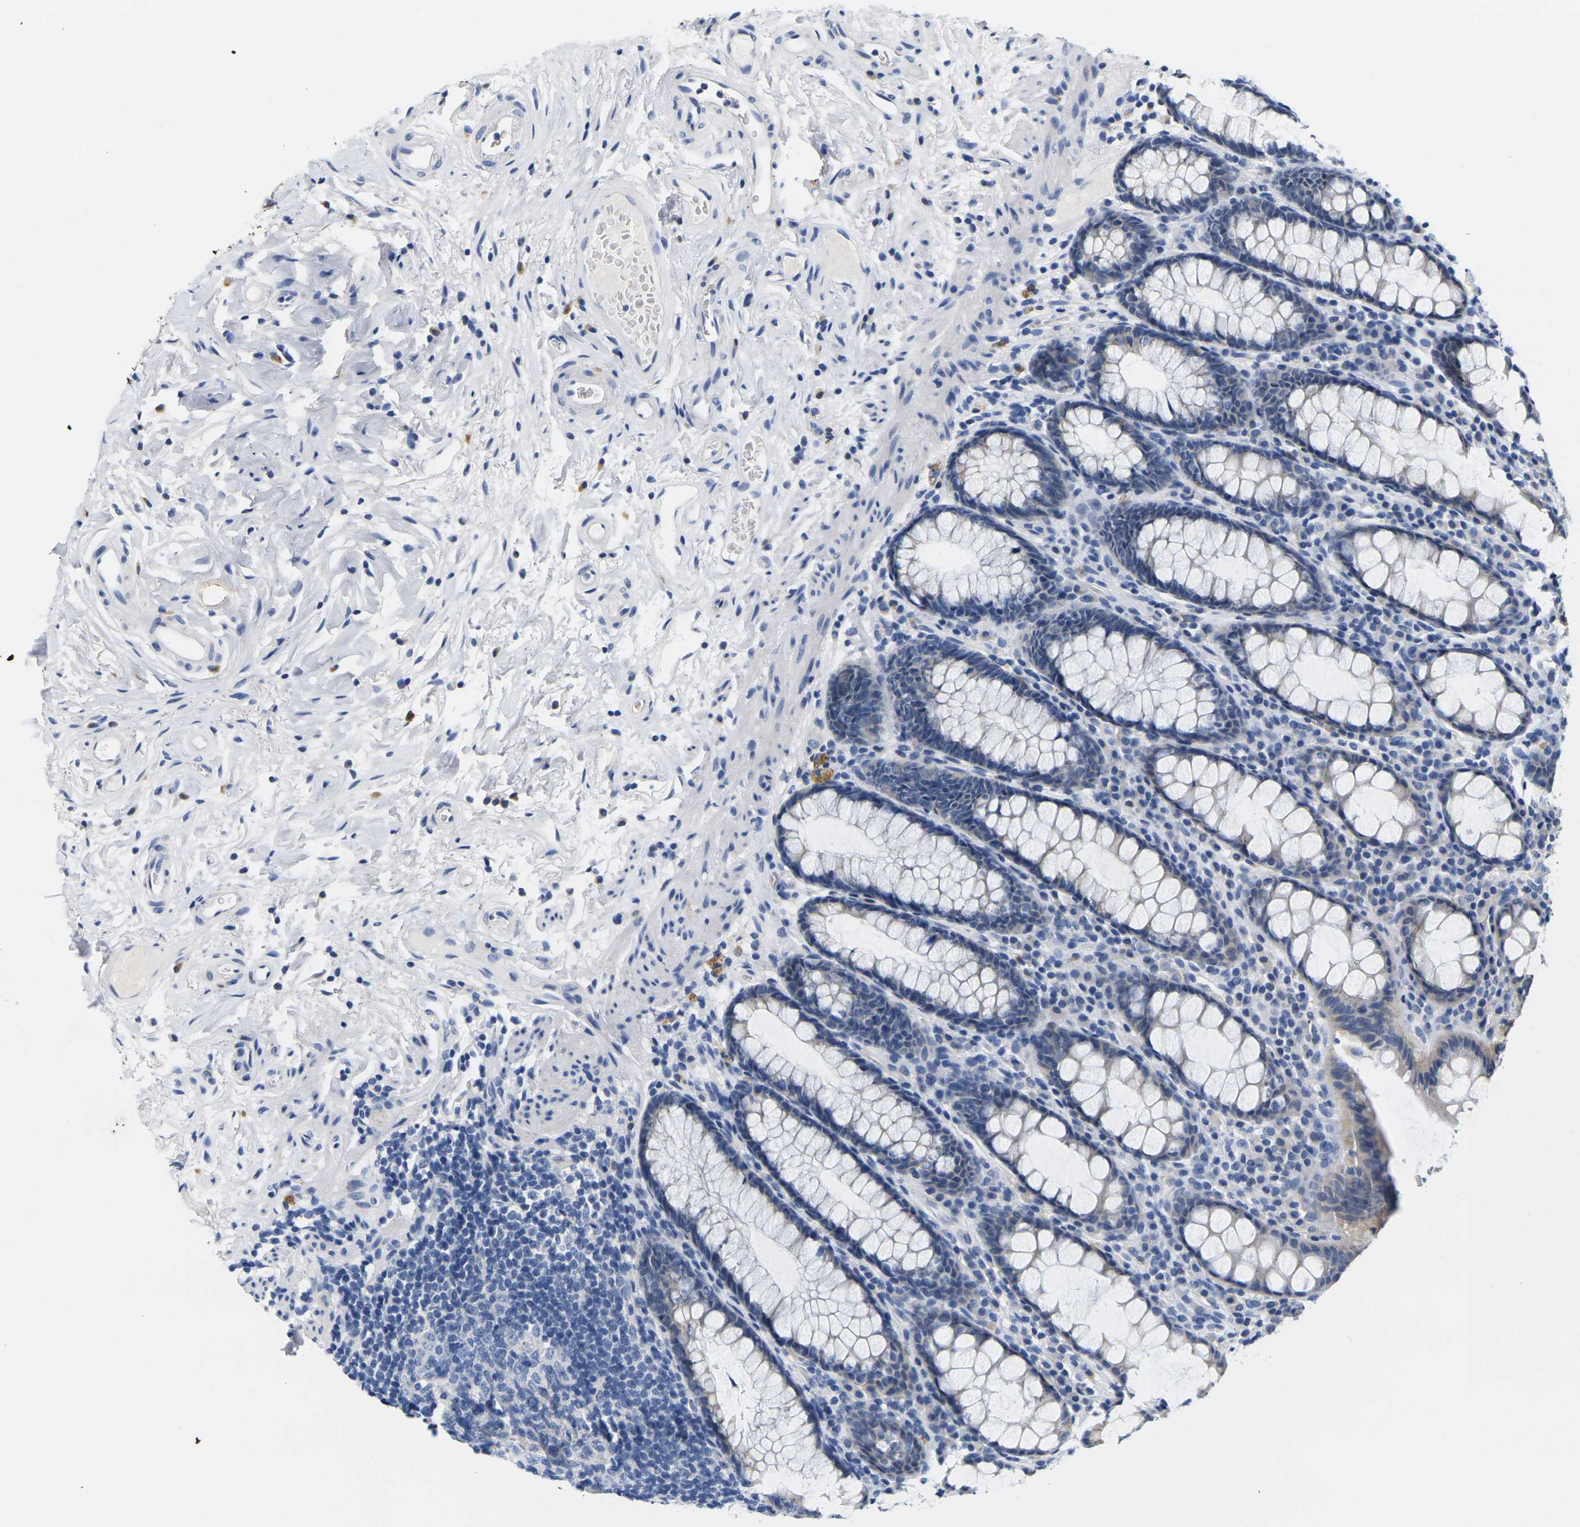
{"staining": {"intensity": "weak", "quantity": "<25%", "location": "cytoplasmic/membranous"}, "tissue": "rectum", "cell_type": "Glandular cells", "image_type": "normal", "snomed": [{"axis": "morphology", "description": "Normal tissue, NOS"}, {"axis": "topography", "description": "Rectum"}], "caption": "High magnification brightfield microscopy of benign rectum stained with DAB (brown) and counterstained with hematoxylin (blue): glandular cells show no significant staining. (Stains: DAB (3,3'-diaminobenzidine) immunohistochemistry (IHC) with hematoxylin counter stain, Microscopy: brightfield microscopy at high magnification).", "gene": "NOCT", "patient": {"sex": "male", "age": 92}}